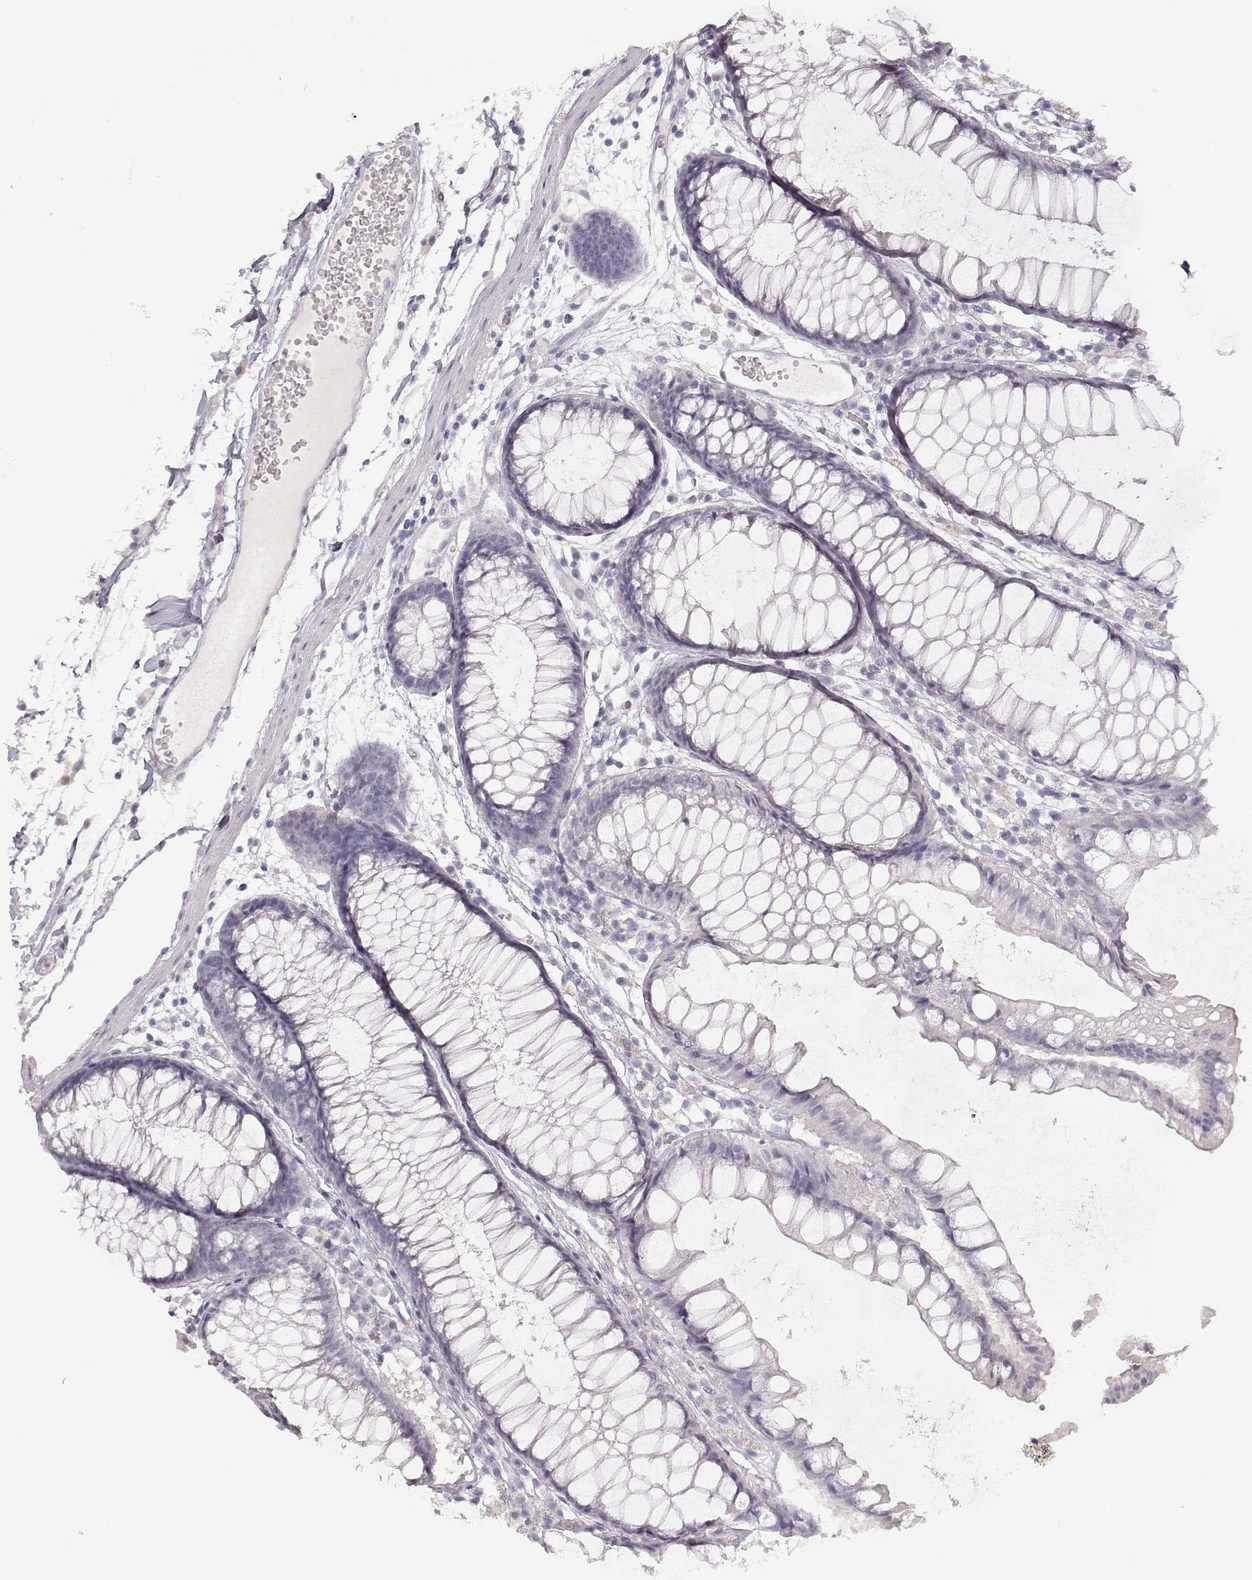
{"staining": {"intensity": "negative", "quantity": "none", "location": "none"}, "tissue": "colon", "cell_type": "Endothelial cells", "image_type": "normal", "snomed": [{"axis": "morphology", "description": "Normal tissue, NOS"}, {"axis": "morphology", "description": "Adenocarcinoma, NOS"}, {"axis": "topography", "description": "Colon"}], "caption": "Immunohistochemistry histopathology image of unremarkable colon stained for a protein (brown), which displays no staining in endothelial cells. (IHC, brightfield microscopy, high magnification).", "gene": "TKTL1", "patient": {"sex": "male", "age": 65}}